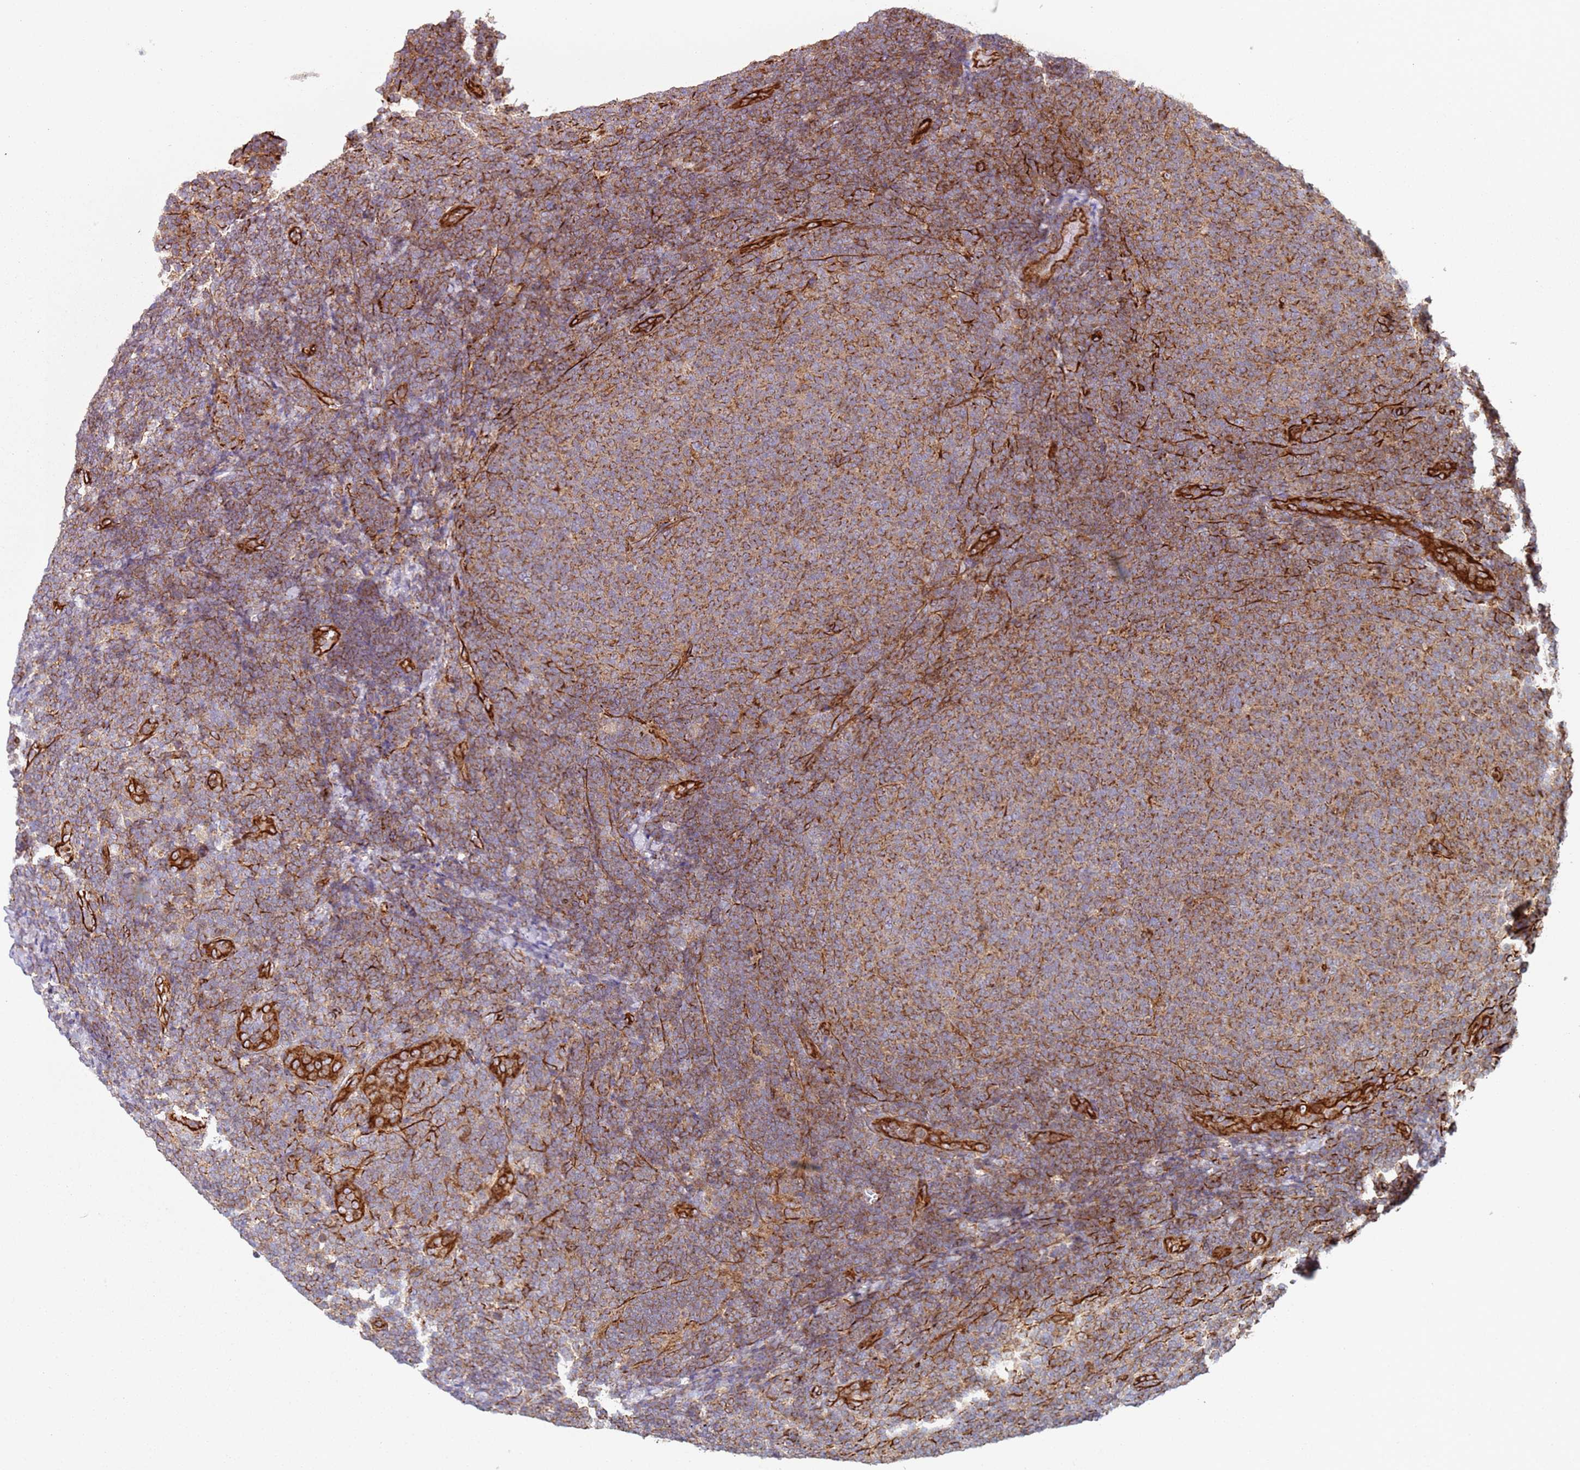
{"staining": {"intensity": "moderate", "quantity": ">75%", "location": "cytoplasmic/membranous"}, "tissue": "lymphoma", "cell_type": "Tumor cells", "image_type": "cancer", "snomed": [{"axis": "morphology", "description": "Malignant lymphoma, non-Hodgkin's type, Low grade"}, {"axis": "topography", "description": "Lymph node"}], "caption": "Protein staining by IHC shows moderate cytoplasmic/membranous staining in about >75% of tumor cells in malignant lymphoma, non-Hodgkin's type (low-grade). Nuclei are stained in blue.", "gene": "SNAPIN", "patient": {"sex": "male", "age": 66}}